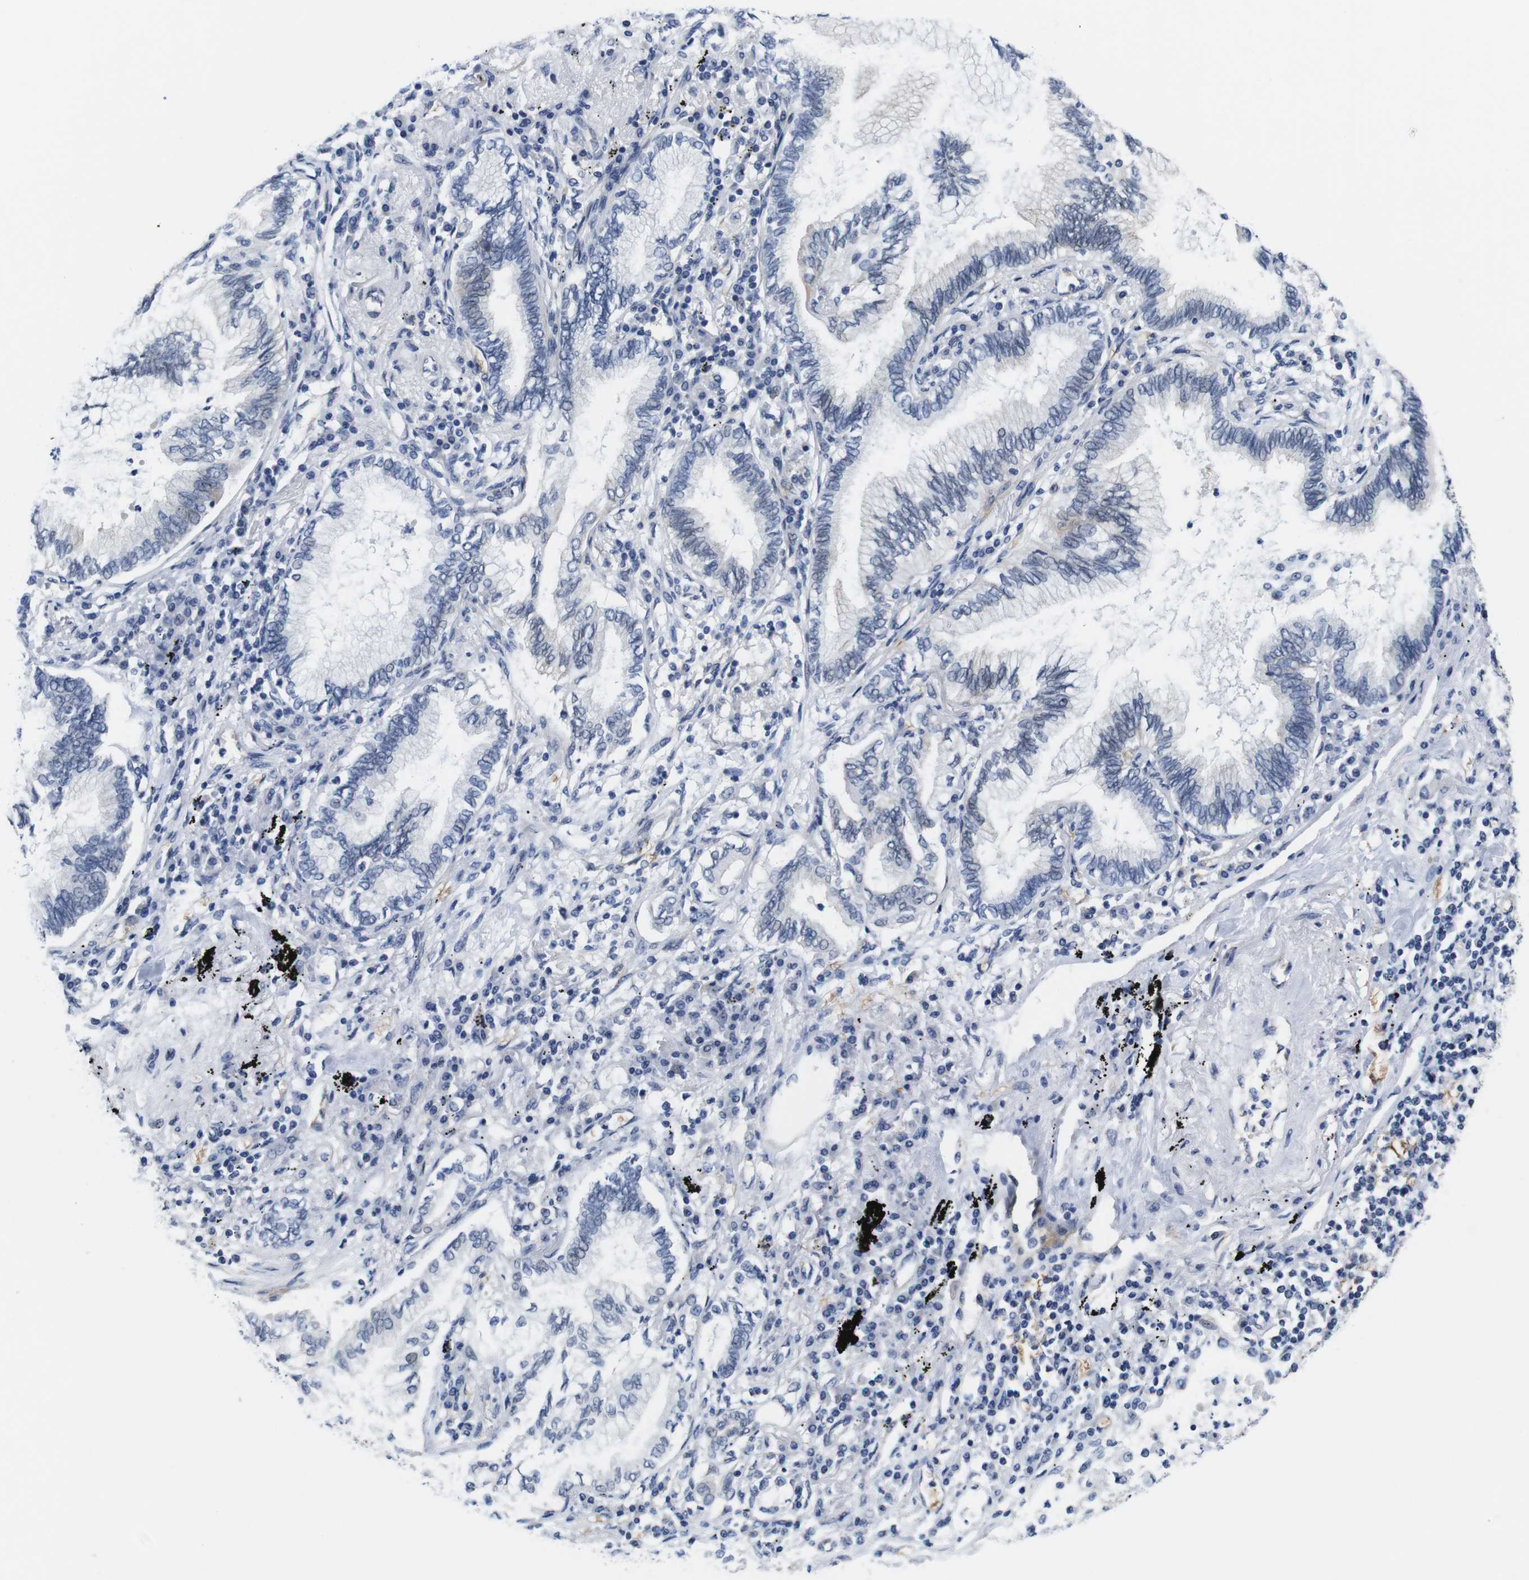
{"staining": {"intensity": "negative", "quantity": "none", "location": "none"}, "tissue": "lung cancer", "cell_type": "Tumor cells", "image_type": "cancer", "snomed": [{"axis": "morphology", "description": "Normal tissue, NOS"}, {"axis": "morphology", "description": "Adenocarcinoma, NOS"}, {"axis": "topography", "description": "Bronchus"}, {"axis": "topography", "description": "Lung"}], "caption": "Lung cancer stained for a protein using immunohistochemistry exhibits no positivity tumor cells.", "gene": "SOCS3", "patient": {"sex": "female", "age": 70}}